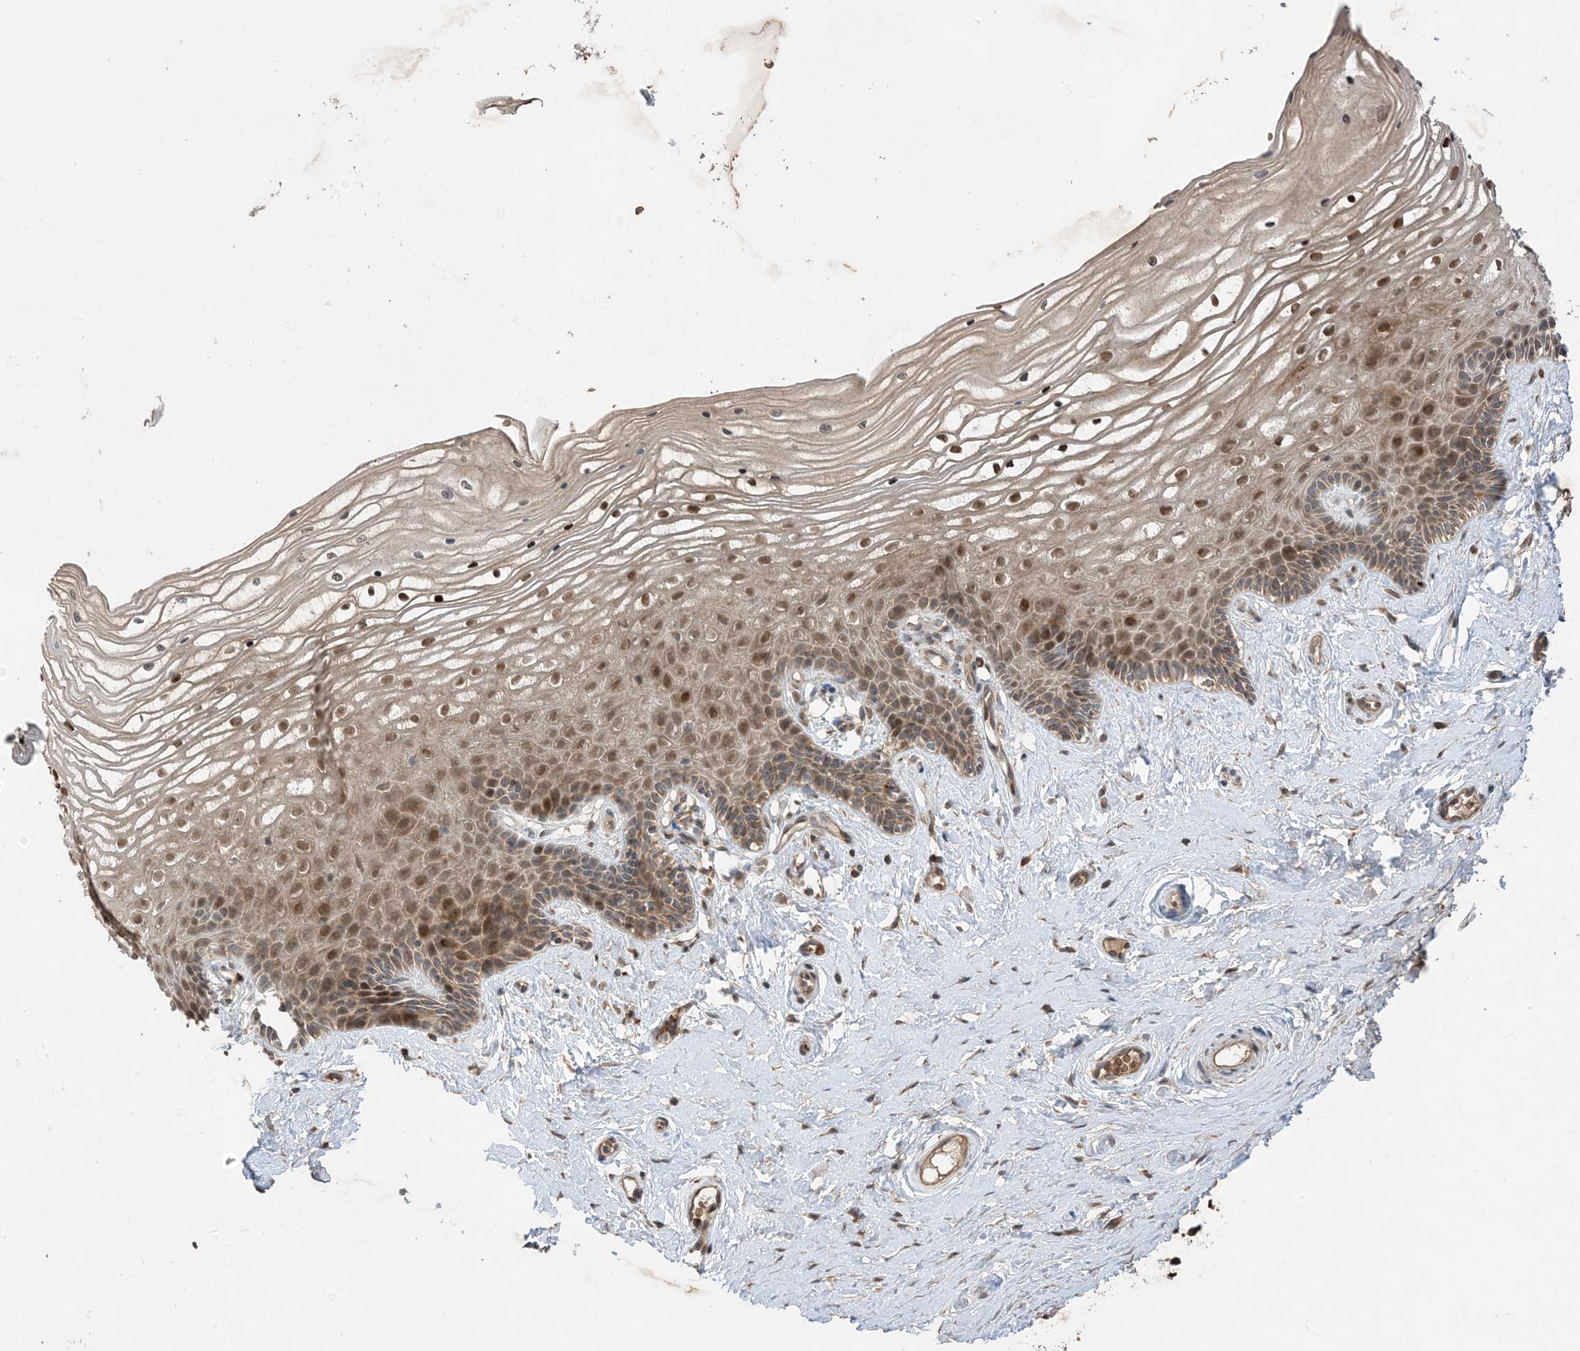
{"staining": {"intensity": "moderate", "quantity": "25%-75%", "location": "cytoplasmic/membranous,nuclear"}, "tissue": "vagina", "cell_type": "Squamous epithelial cells", "image_type": "normal", "snomed": [{"axis": "morphology", "description": "Normal tissue, NOS"}, {"axis": "topography", "description": "Vagina"}, {"axis": "topography", "description": "Cervix"}], "caption": "IHC photomicrograph of normal vagina: vagina stained using immunohistochemistry (IHC) shows medium levels of moderate protein expression localized specifically in the cytoplasmic/membranous,nuclear of squamous epithelial cells, appearing as a cytoplasmic/membranous,nuclear brown color.", "gene": "PUSL1", "patient": {"sex": "female", "age": 40}}